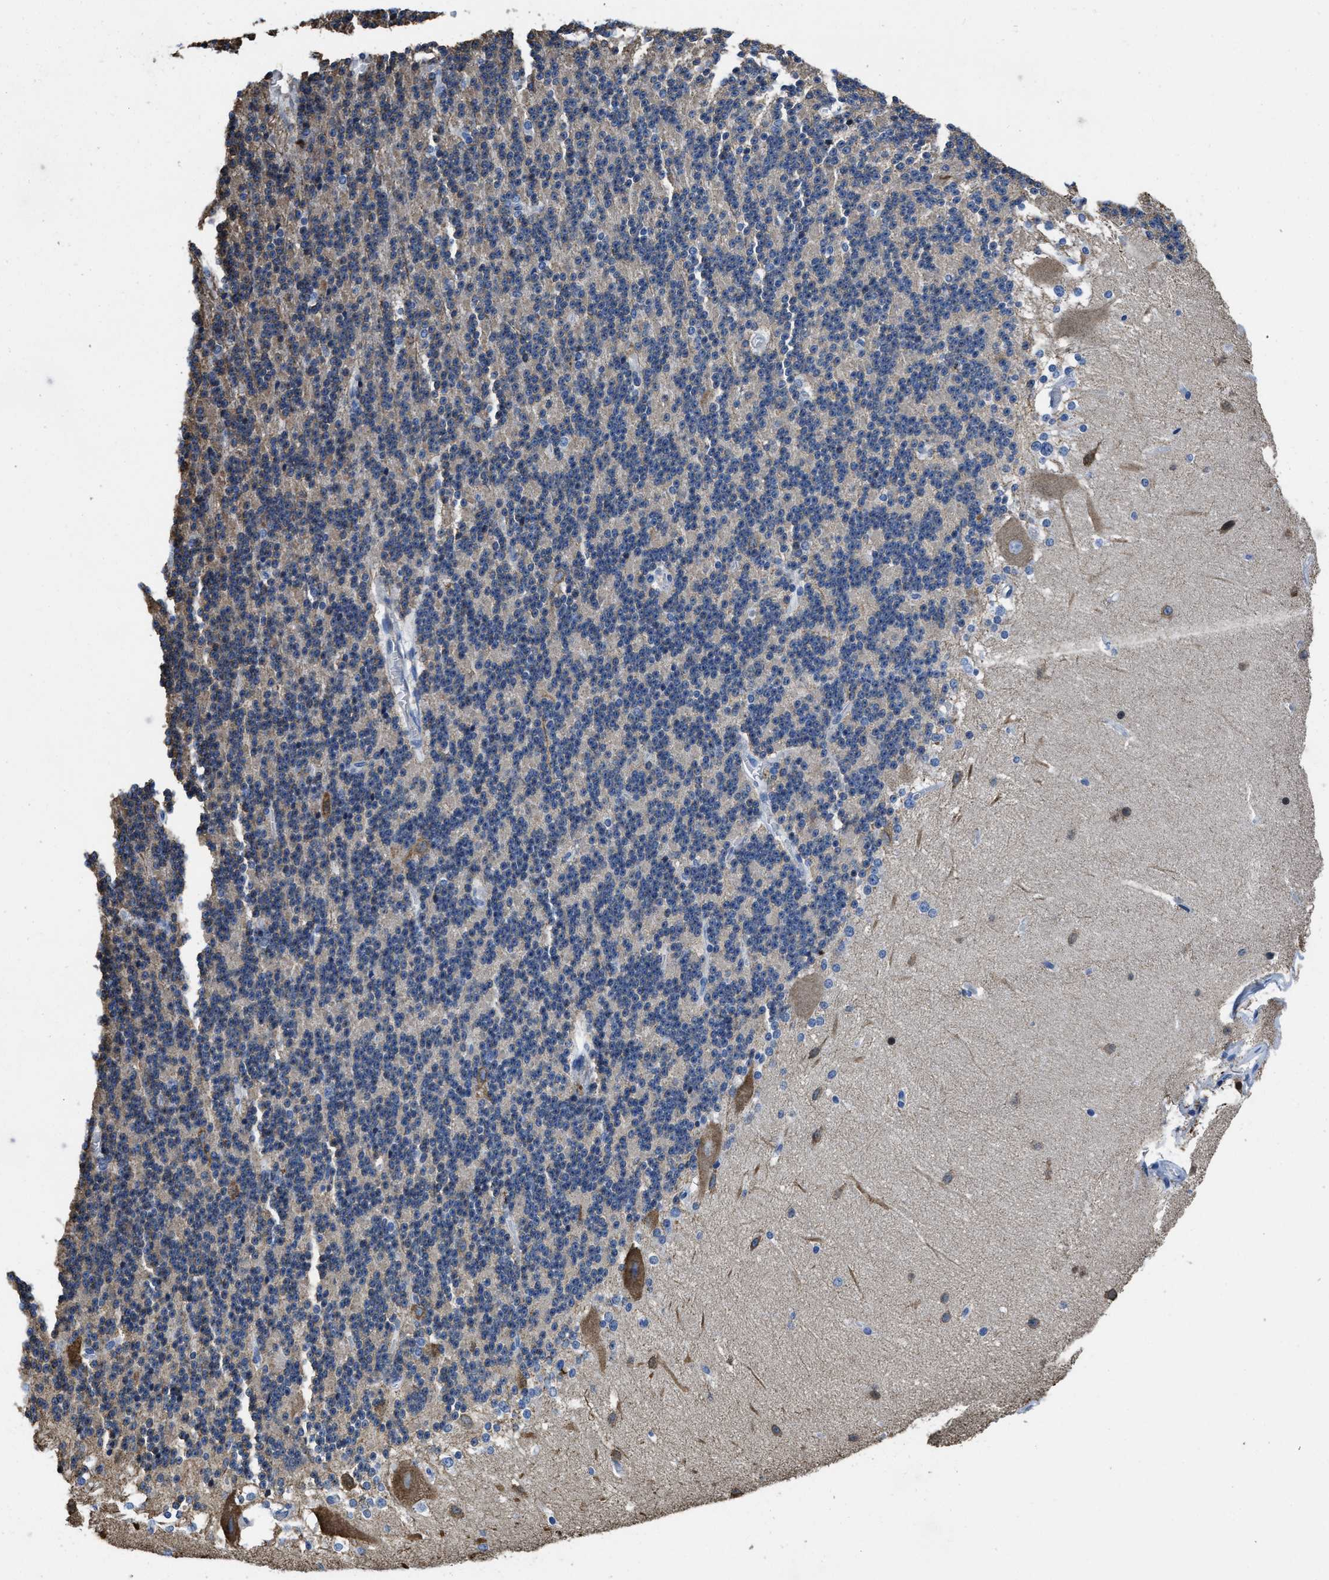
{"staining": {"intensity": "negative", "quantity": "none", "location": "none"}, "tissue": "cerebellum", "cell_type": "Cells in granular layer", "image_type": "normal", "snomed": [{"axis": "morphology", "description": "Normal tissue, NOS"}, {"axis": "topography", "description": "Cerebellum"}], "caption": "This image is of normal cerebellum stained with IHC to label a protein in brown with the nuclei are counter-stained blue. There is no staining in cells in granular layer.", "gene": "ITGA3", "patient": {"sex": "female", "age": 19}}